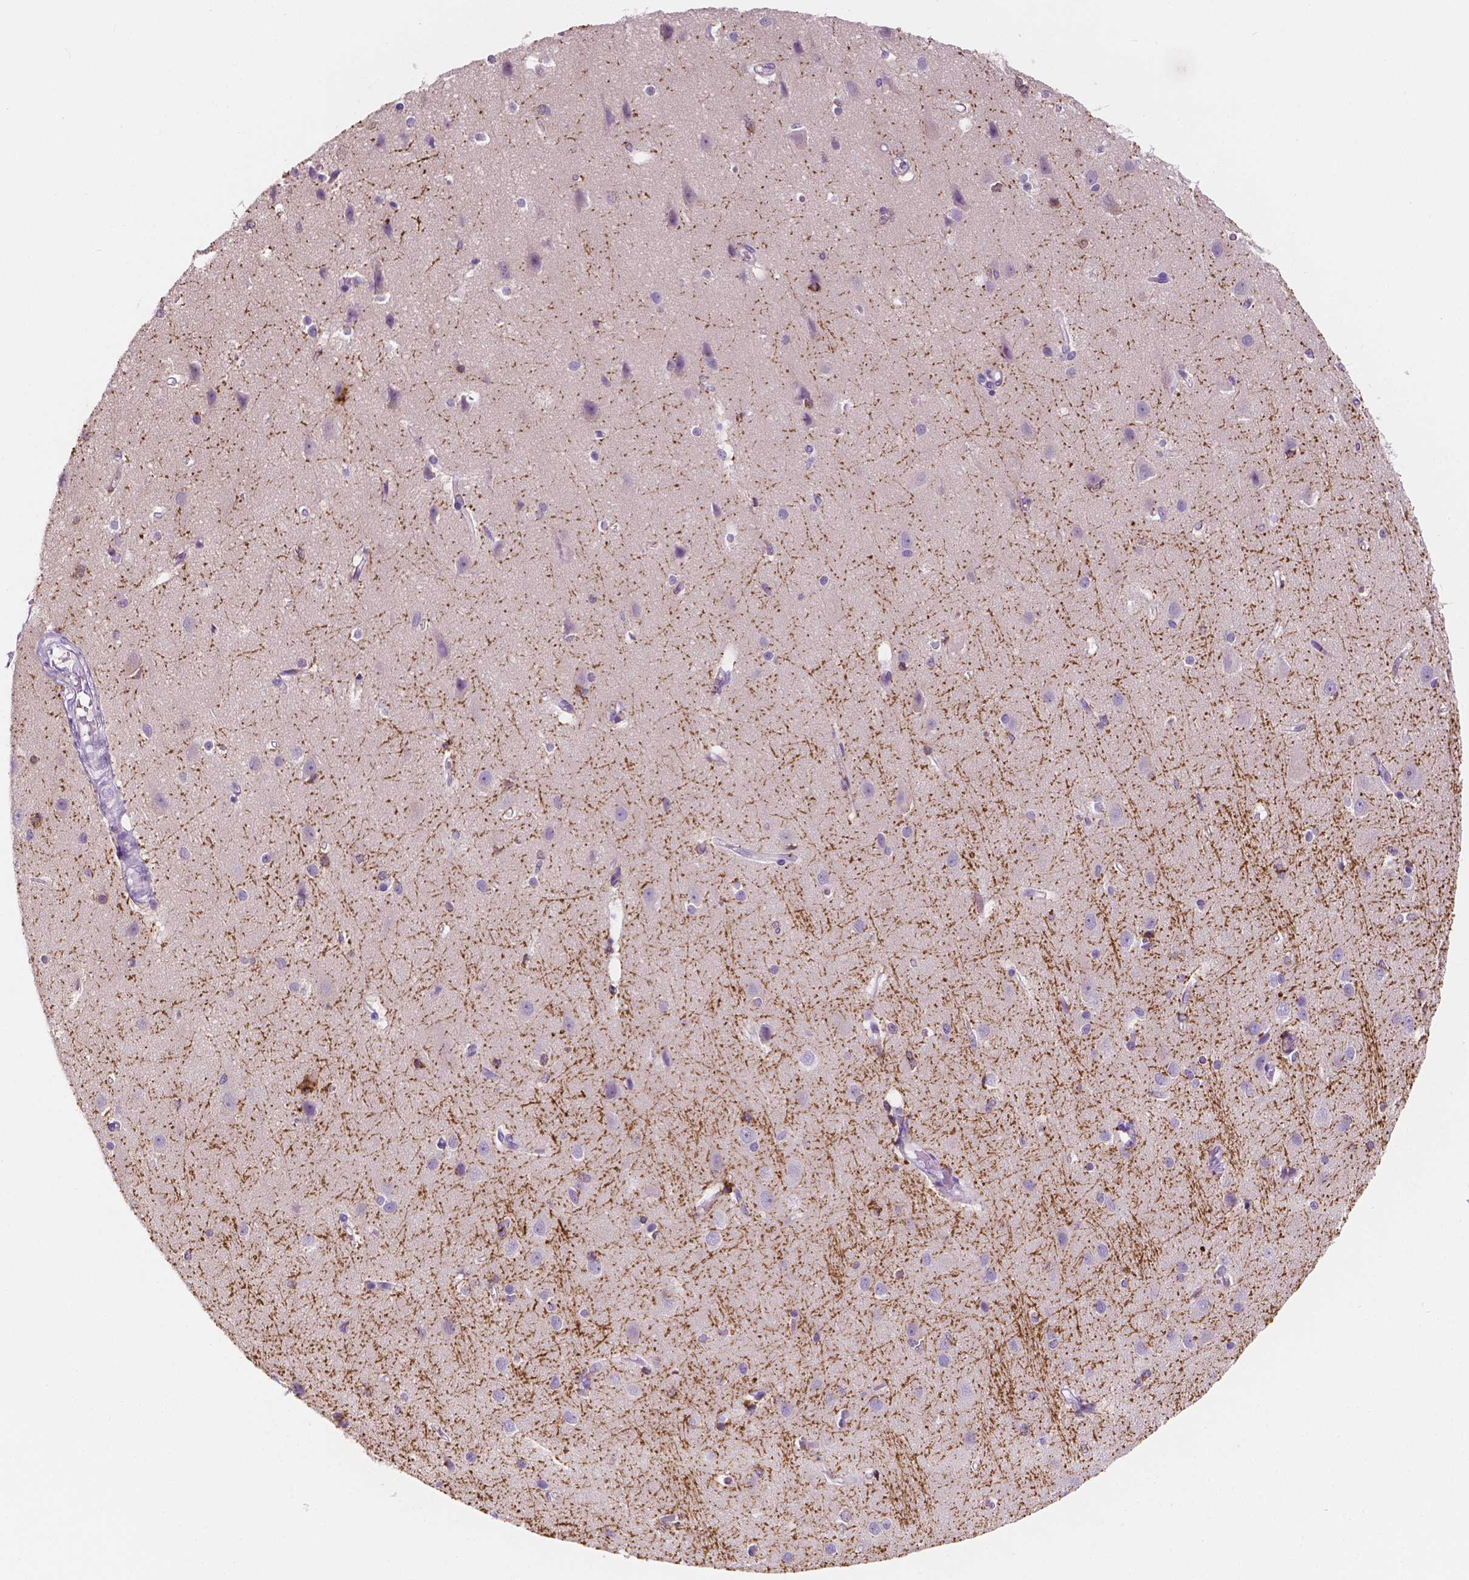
{"staining": {"intensity": "negative", "quantity": "none", "location": "none"}, "tissue": "cerebral cortex", "cell_type": "Endothelial cells", "image_type": "normal", "snomed": [{"axis": "morphology", "description": "Normal tissue, NOS"}, {"axis": "topography", "description": "Cerebral cortex"}], "caption": "This is an IHC image of benign cerebral cortex. There is no positivity in endothelial cells.", "gene": "SIRT2", "patient": {"sex": "male", "age": 37}}